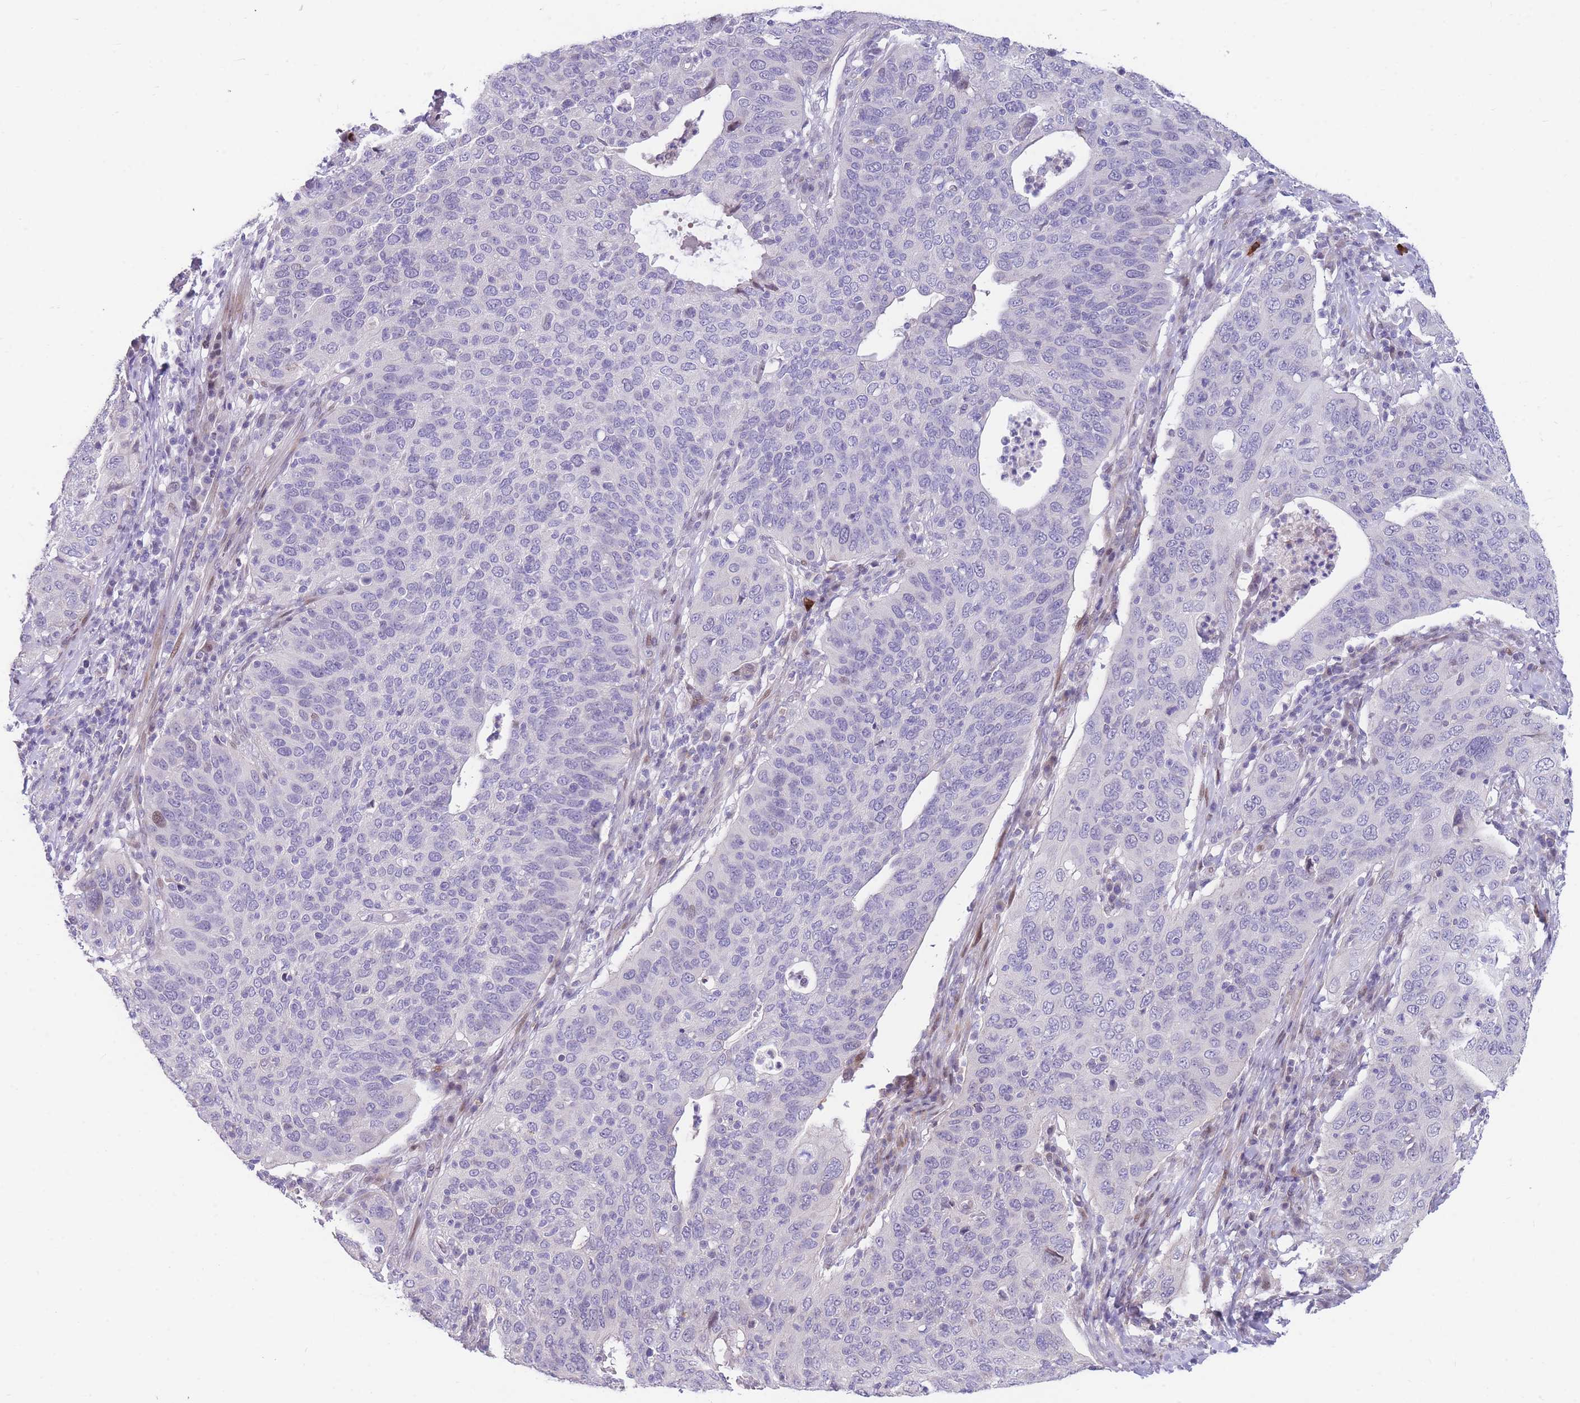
{"staining": {"intensity": "negative", "quantity": "none", "location": "none"}, "tissue": "cervical cancer", "cell_type": "Tumor cells", "image_type": "cancer", "snomed": [{"axis": "morphology", "description": "Squamous cell carcinoma, NOS"}, {"axis": "topography", "description": "Cervix"}], "caption": "Cervical cancer (squamous cell carcinoma) stained for a protein using IHC reveals no positivity tumor cells.", "gene": "SHCBP1", "patient": {"sex": "female", "age": 36}}